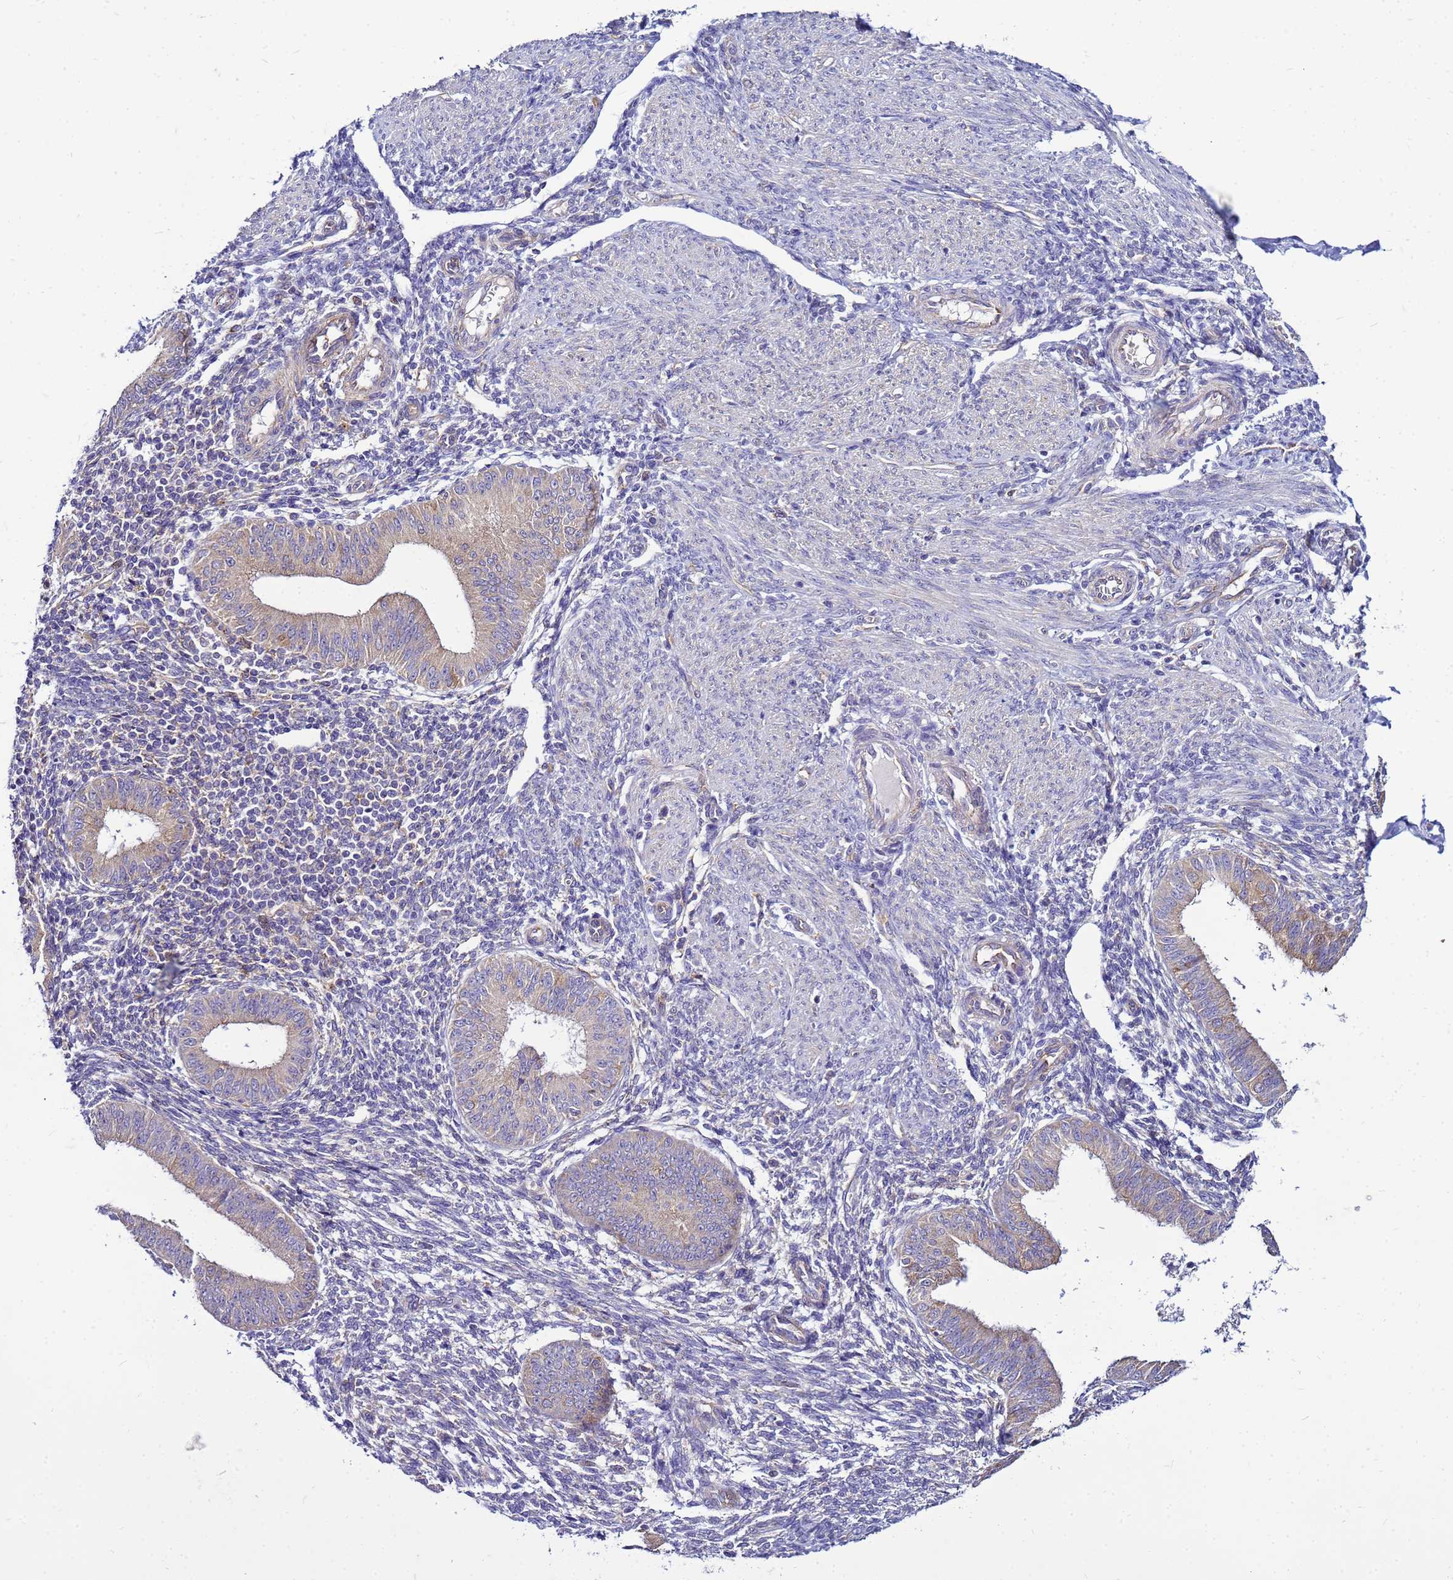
{"staining": {"intensity": "negative", "quantity": "none", "location": "none"}, "tissue": "endometrium", "cell_type": "Cells in endometrial stroma", "image_type": "normal", "snomed": [{"axis": "morphology", "description": "Normal tissue, NOS"}, {"axis": "topography", "description": "Uterus"}, {"axis": "topography", "description": "Endometrium"}], "caption": "Human endometrium stained for a protein using immunohistochemistry (IHC) exhibits no positivity in cells in endometrial stroma.", "gene": "PKD1", "patient": {"sex": "female", "age": 48}}